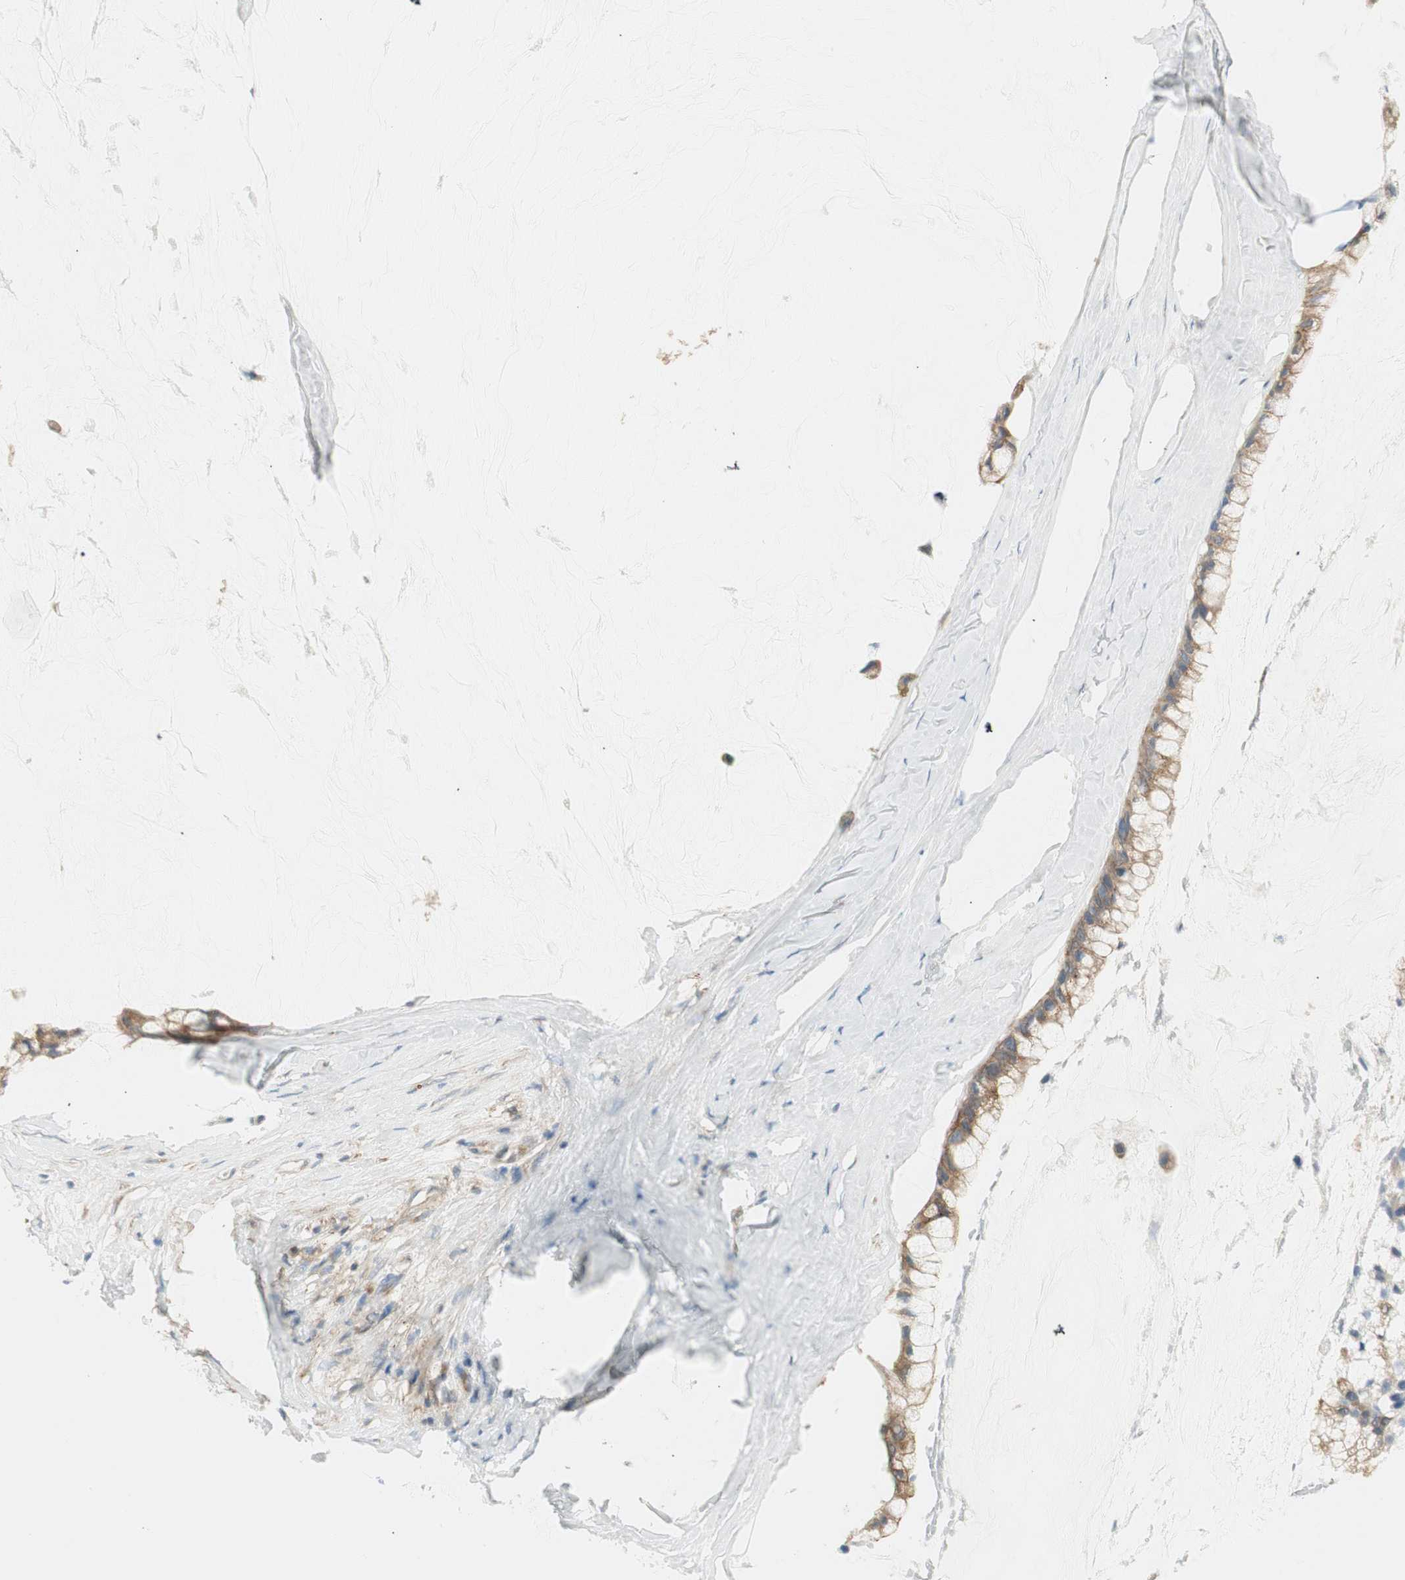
{"staining": {"intensity": "weak", "quantity": ">75%", "location": "cytoplasmic/membranous"}, "tissue": "ovarian cancer", "cell_type": "Tumor cells", "image_type": "cancer", "snomed": [{"axis": "morphology", "description": "Cystadenocarcinoma, mucinous, NOS"}, {"axis": "topography", "description": "Ovary"}], "caption": "A low amount of weak cytoplasmic/membranous positivity is seen in approximately >75% of tumor cells in ovarian cancer tissue. The staining was performed using DAB (3,3'-diaminobenzidine) to visualize the protein expression in brown, while the nuclei were stained in blue with hematoxylin (Magnification: 20x).", "gene": "AGFG1", "patient": {"sex": "female", "age": 39}}